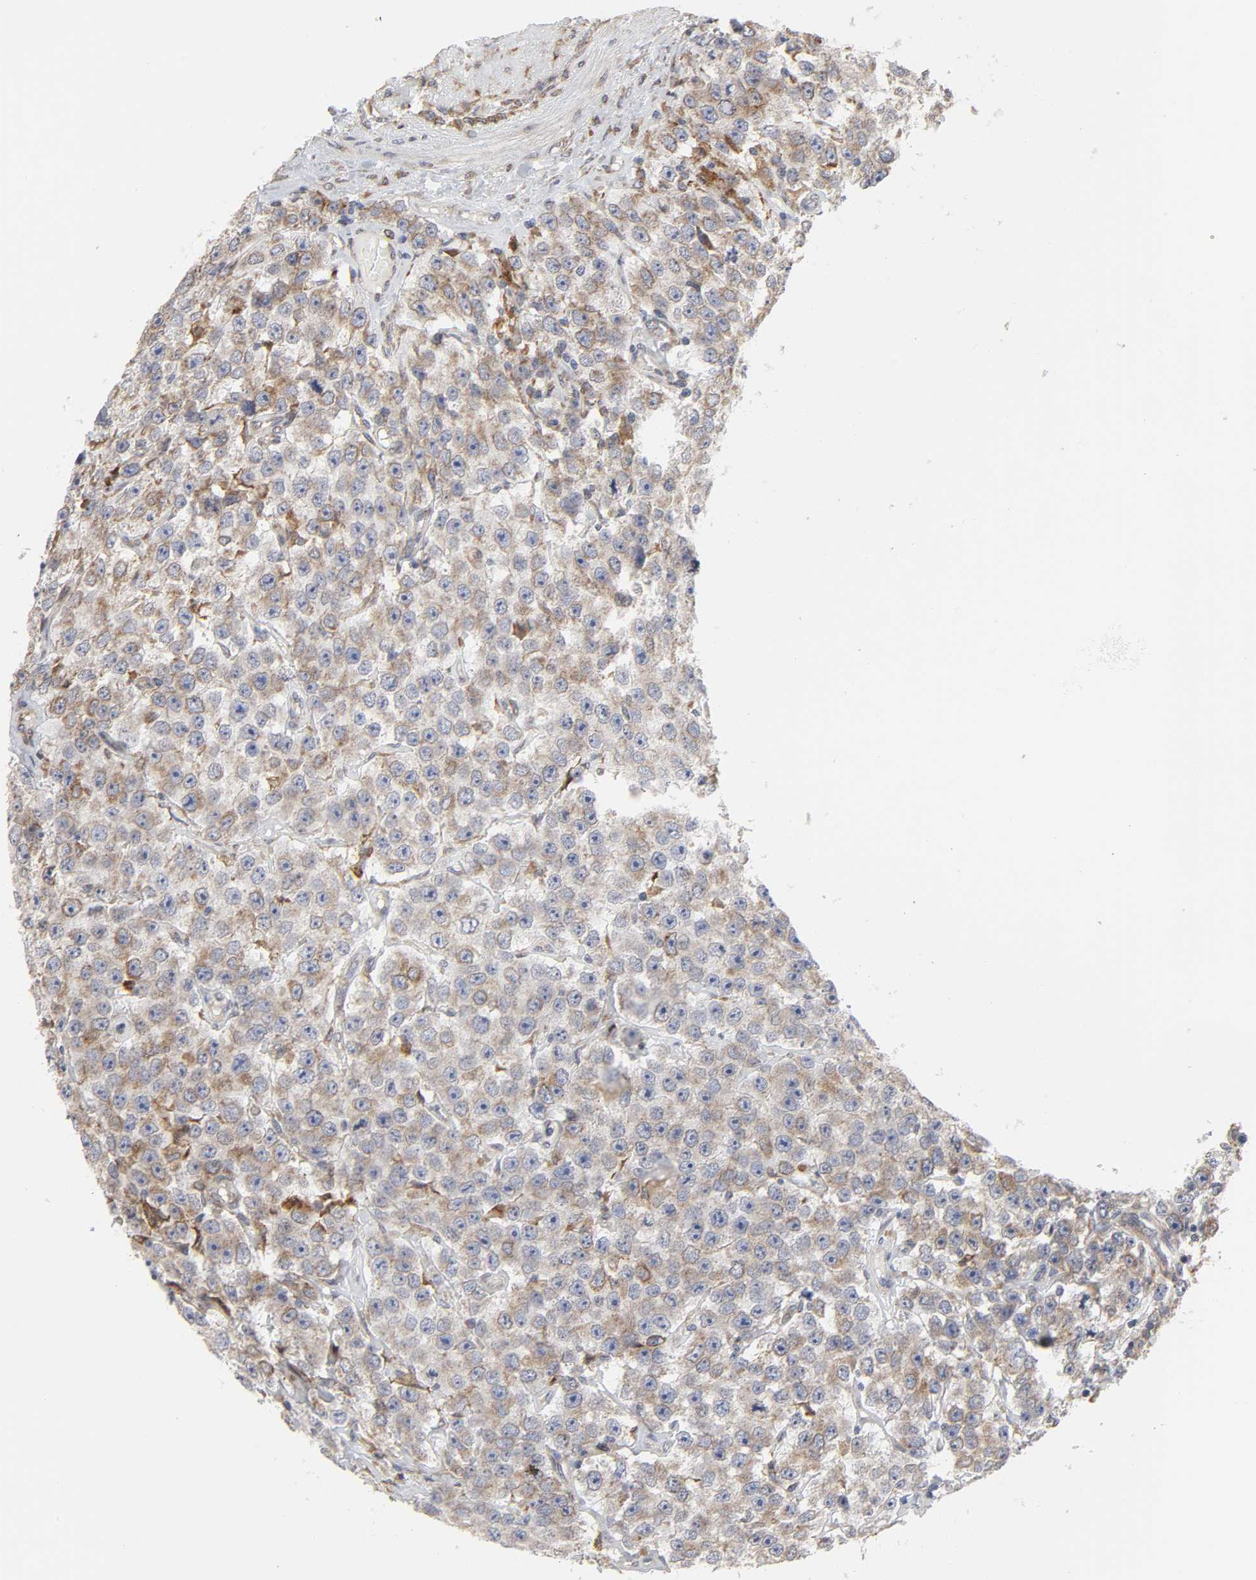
{"staining": {"intensity": "moderate", "quantity": ">75%", "location": "cytoplasmic/membranous"}, "tissue": "testis cancer", "cell_type": "Tumor cells", "image_type": "cancer", "snomed": [{"axis": "morphology", "description": "Seminoma, NOS"}, {"axis": "topography", "description": "Testis"}], "caption": "Protein expression by immunohistochemistry demonstrates moderate cytoplasmic/membranous staining in about >75% of tumor cells in testis cancer. Immunohistochemistry (ihc) stains the protein in brown and the nuclei are stained blue.", "gene": "POR", "patient": {"sex": "male", "age": 52}}